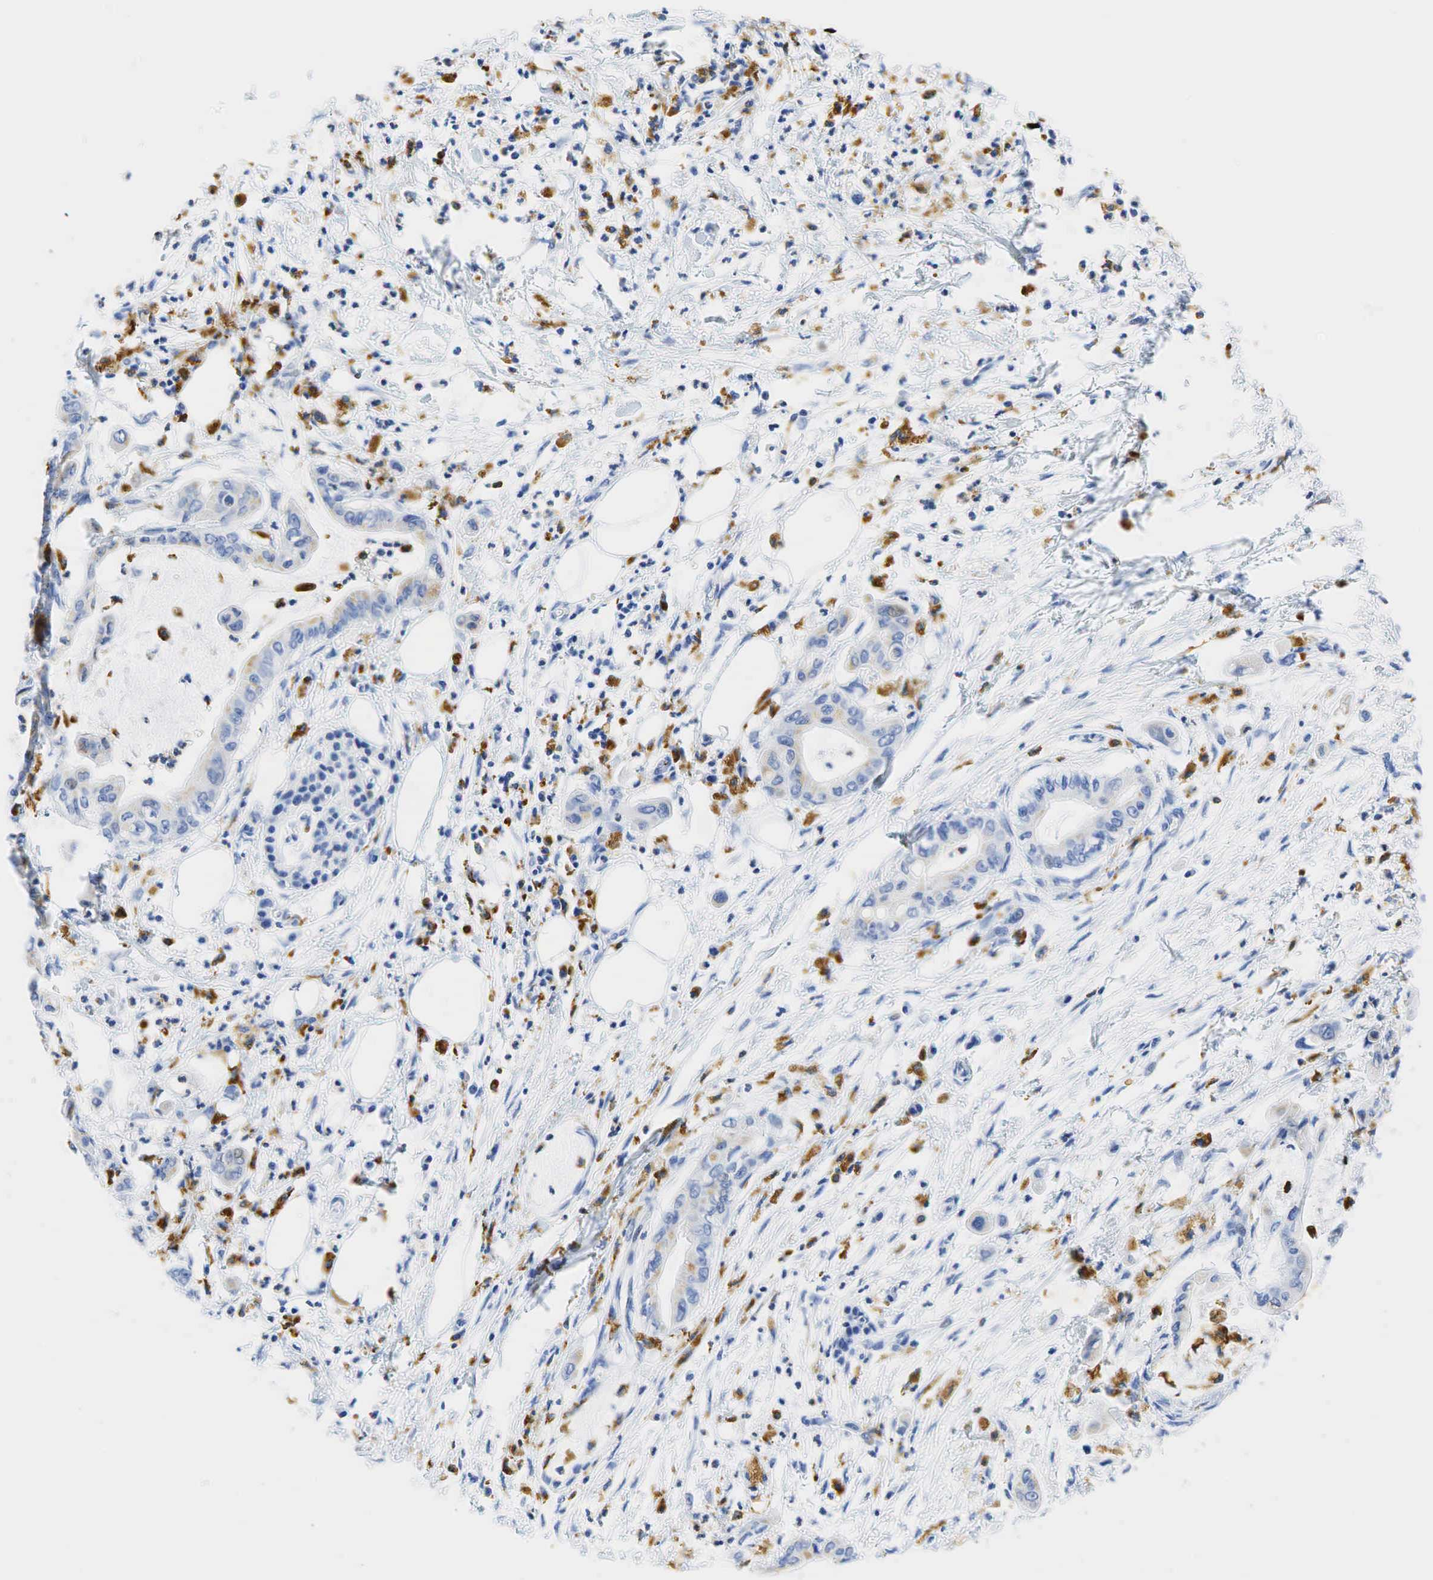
{"staining": {"intensity": "negative", "quantity": "none", "location": "none"}, "tissue": "pancreatic cancer", "cell_type": "Tumor cells", "image_type": "cancer", "snomed": [{"axis": "morphology", "description": "Adenocarcinoma, NOS"}, {"axis": "topography", "description": "Pancreas"}], "caption": "Pancreatic adenocarcinoma stained for a protein using IHC demonstrates no staining tumor cells.", "gene": "CD68", "patient": {"sex": "male", "age": 58}}